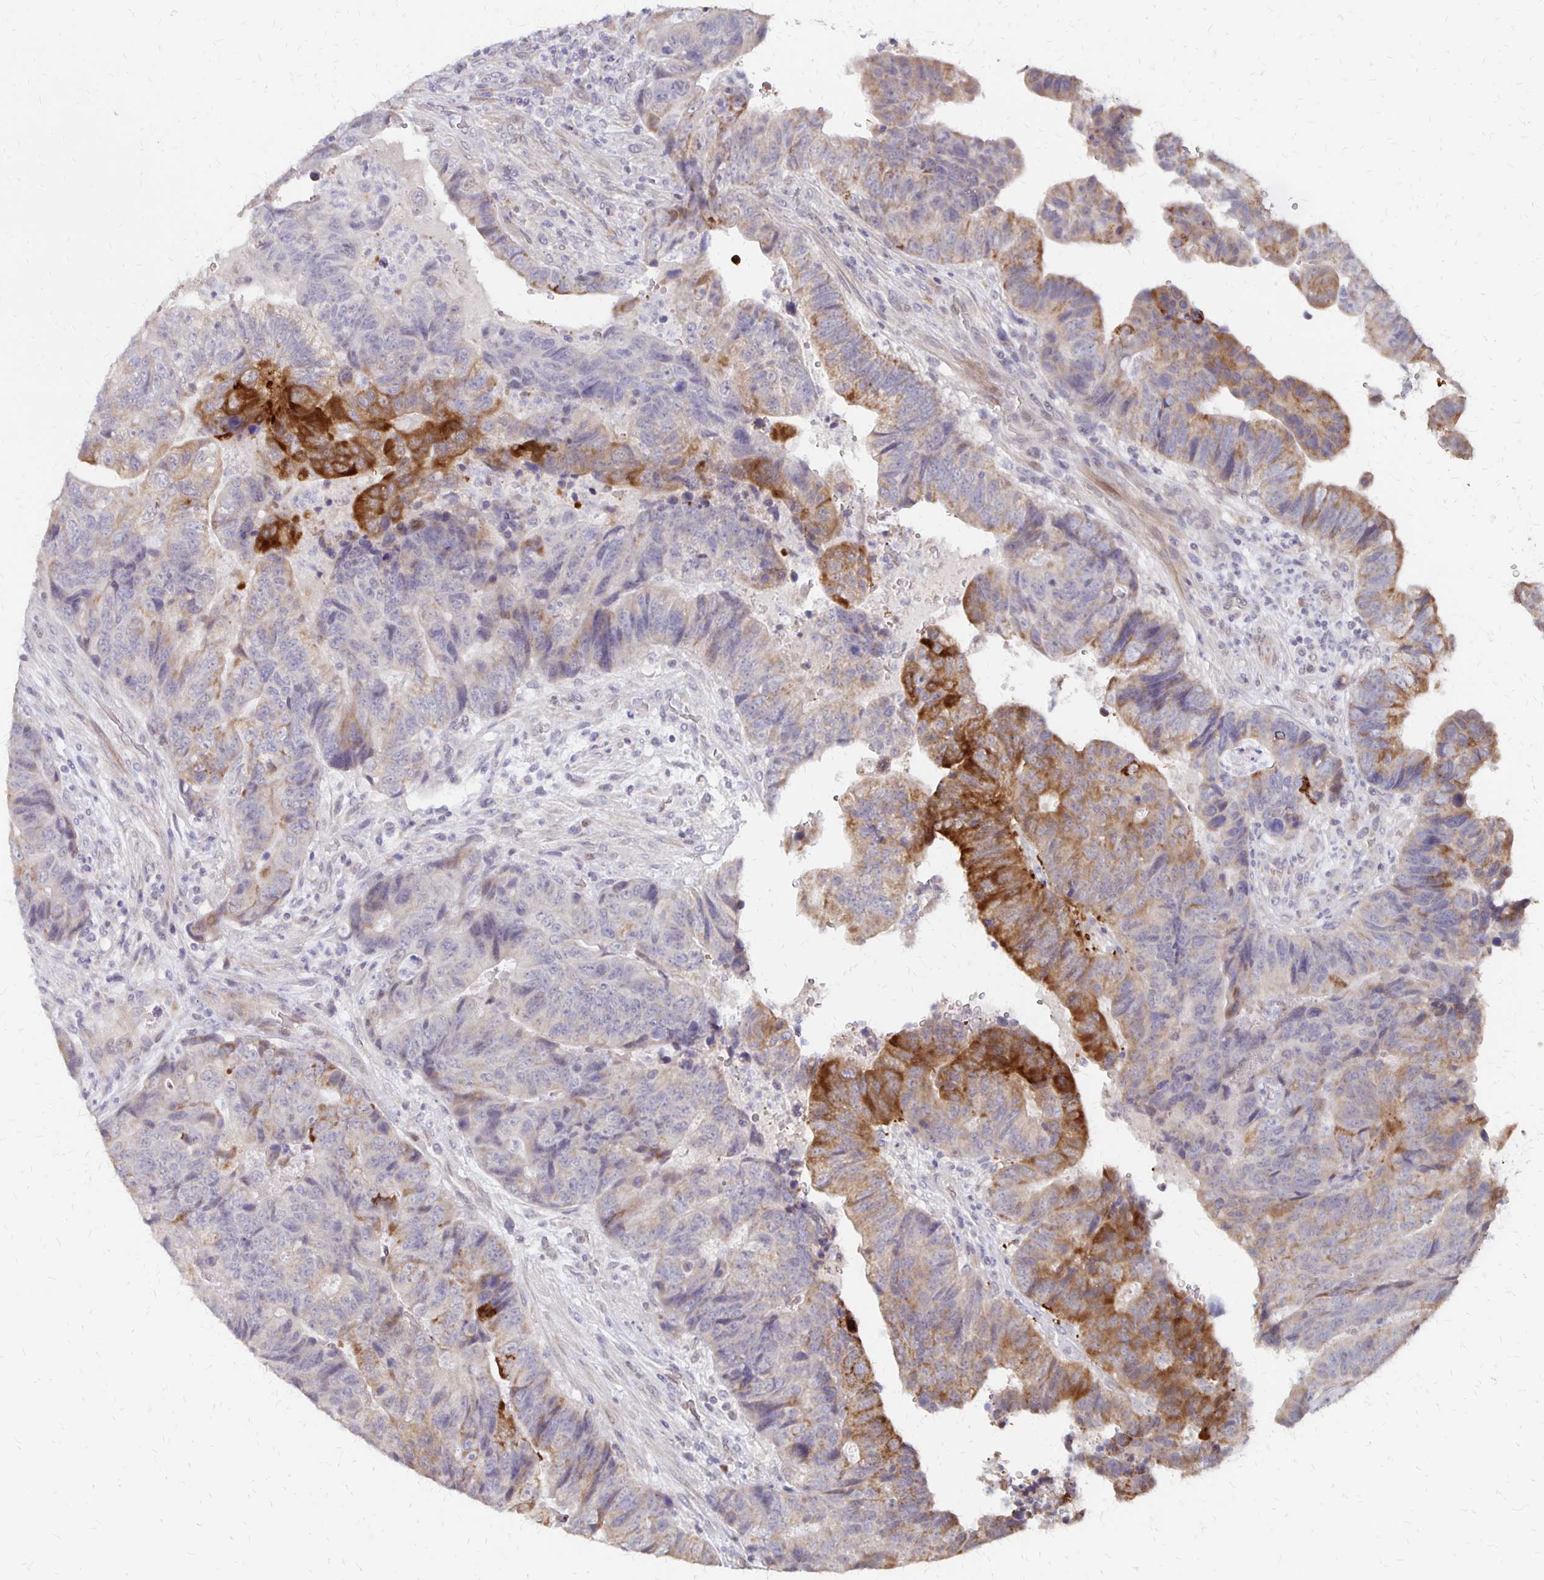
{"staining": {"intensity": "strong", "quantity": "<25%", "location": "cytoplasmic/membranous"}, "tissue": "colorectal cancer", "cell_type": "Tumor cells", "image_type": "cancer", "snomed": [{"axis": "morphology", "description": "Normal tissue, NOS"}, {"axis": "morphology", "description": "Adenocarcinoma, NOS"}, {"axis": "topography", "description": "Colon"}], "caption": "A micrograph of human adenocarcinoma (colorectal) stained for a protein exhibits strong cytoplasmic/membranous brown staining in tumor cells. The staining was performed using DAB (3,3'-diaminobenzidine), with brown indicating positive protein expression. Nuclei are stained blue with hematoxylin.", "gene": "ATOSB", "patient": {"sex": "female", "age": 48}}